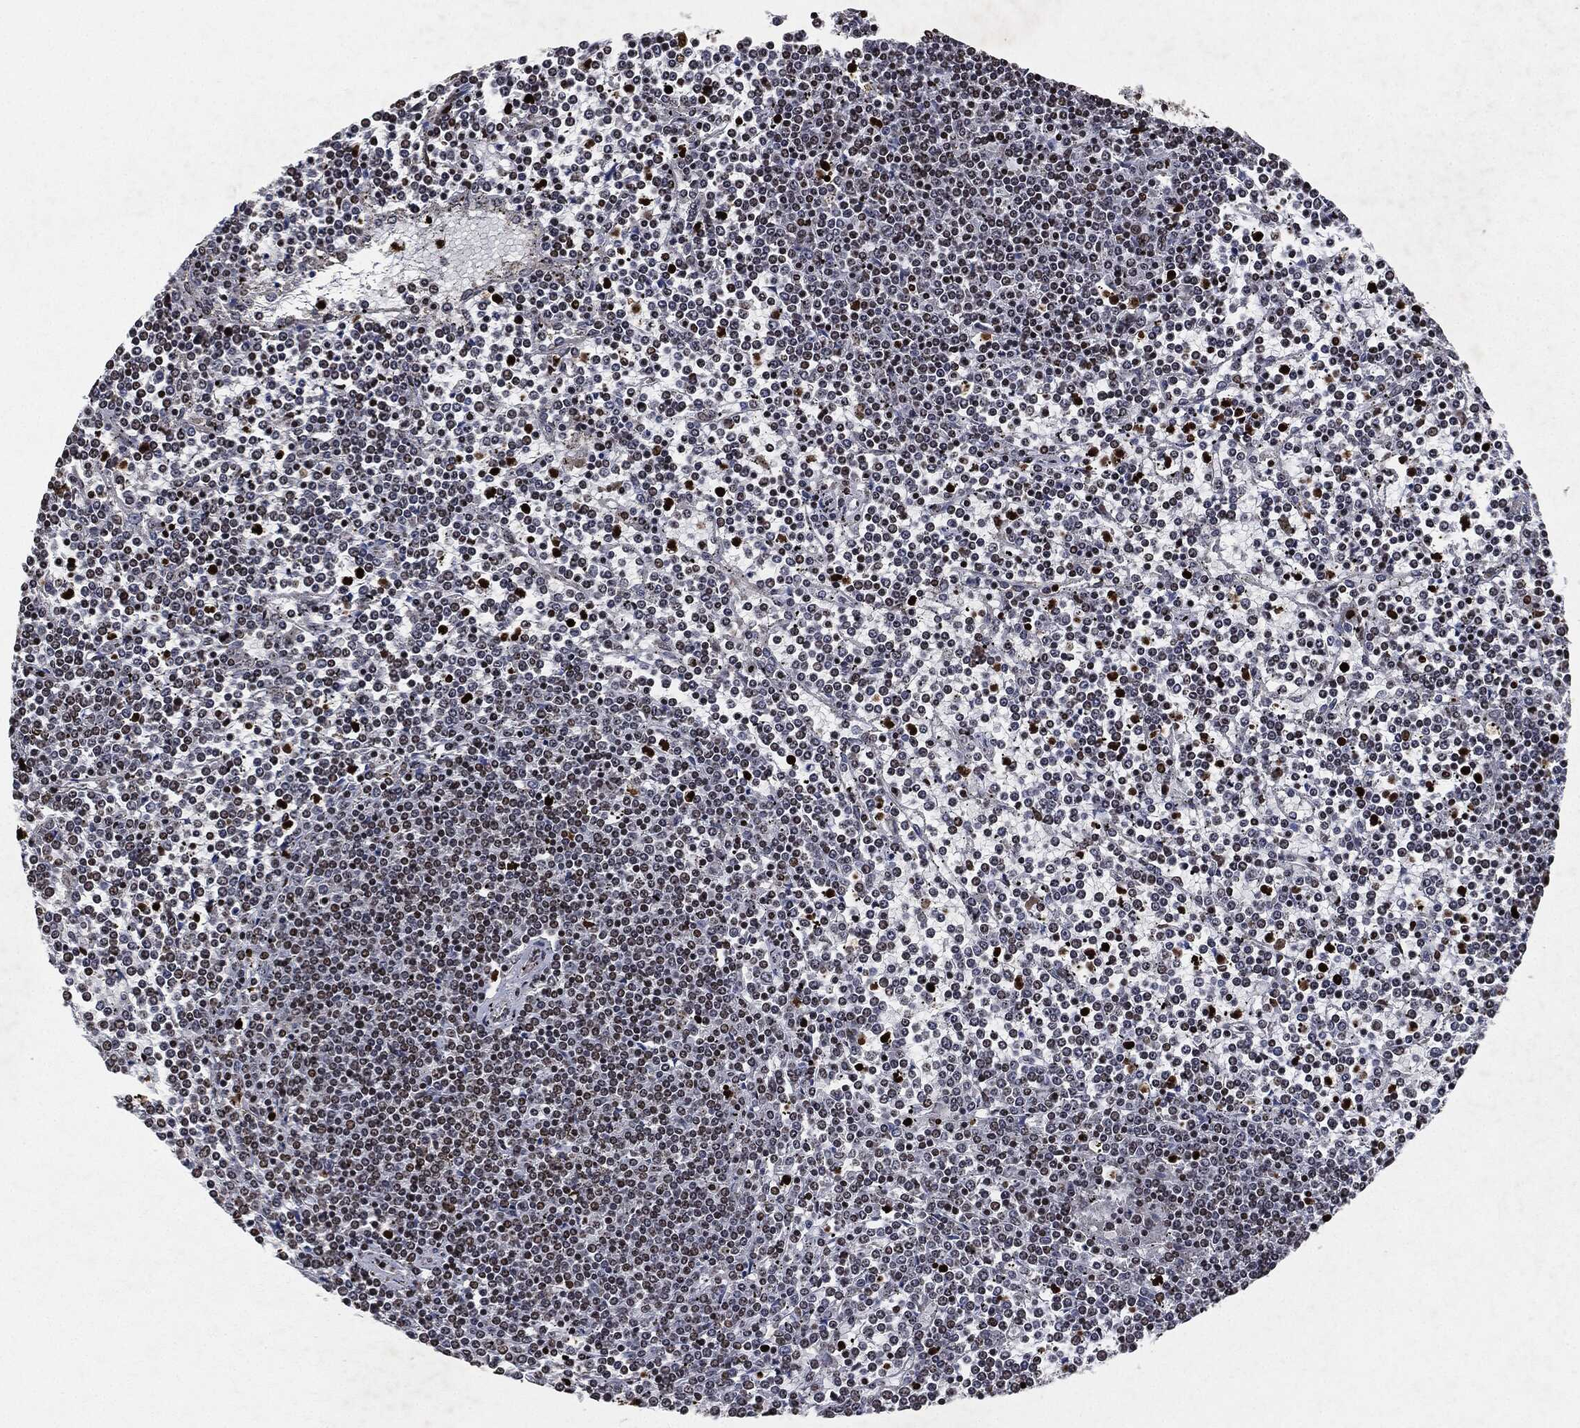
{"staining": {"intensity": "negative", "quantity": "none", "location": "none"}, "tissue": "lymphoma", "cell_type": "Tumor cells", "image_type": "cancer", "snomed": [{"axis": "morphology", "description": "Malignant lymphoma, non-Hodgkin's type, Low grade"}, {"axis": "topography", "description": "Spleen"}], "caption": "Immunohistochemistry of human lymphoma displays no expression in tumor cells.", "gene": "JUN", "patient": {"sex": "female", "age": 19}}